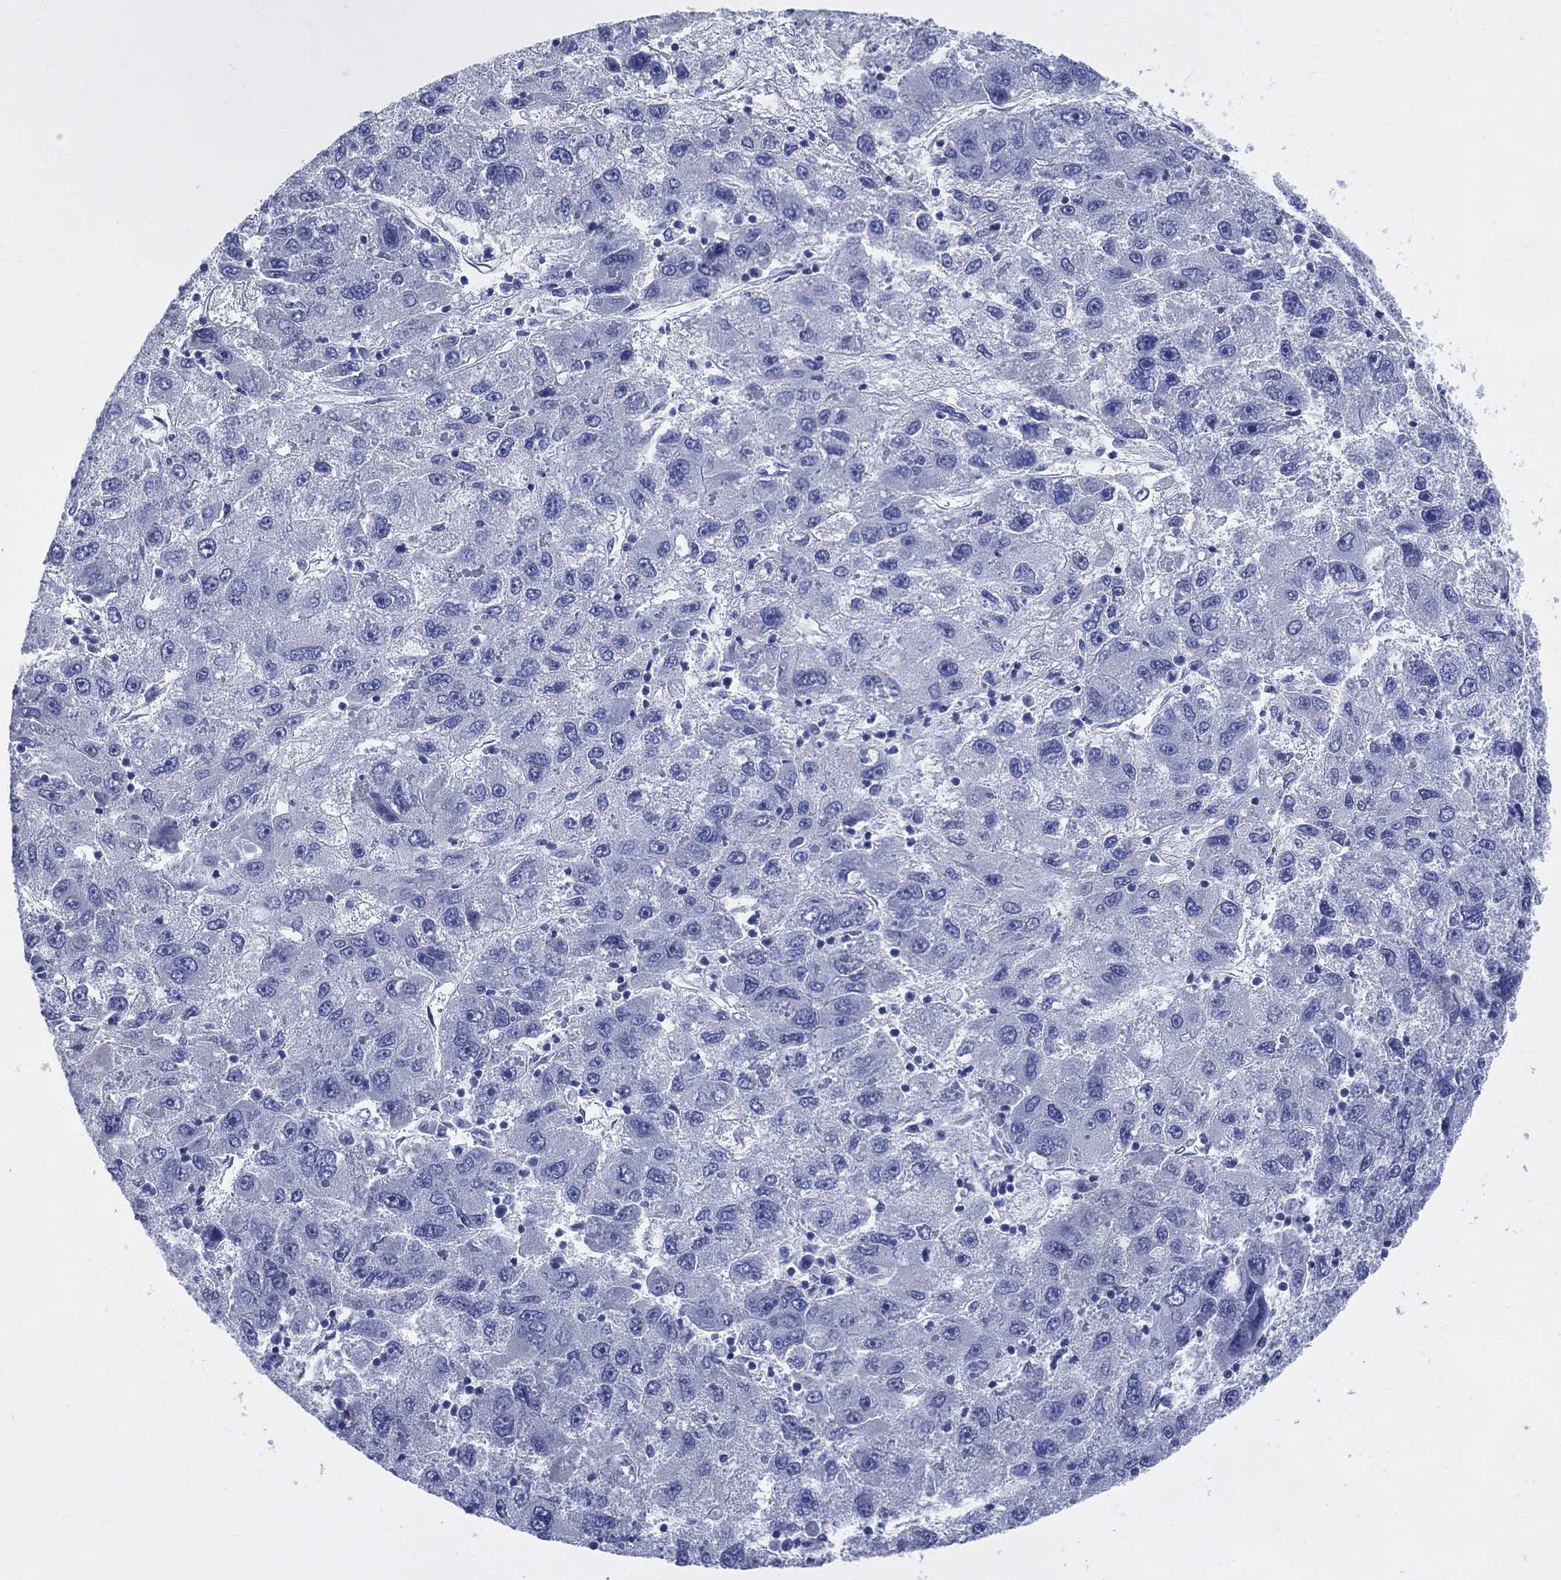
{"staining": {"intensity": "negative", "quantity": "none", "location": "none"}, "tissue": "liver cancer", "cell_type": "Tumor cells", "image_type": "cancer", "snomed": [{"axis": "morphology", "description": "Carcinoma, Hepatocellular, NOS"}, {"axis": "topography", "description": "Liver"}], "caption": "Liver cancer was stained to show a protein in brown. There is no significant expression in tumor cells.", "gene": "DDI1", "patient": {"sex": "male", "age": 75}}